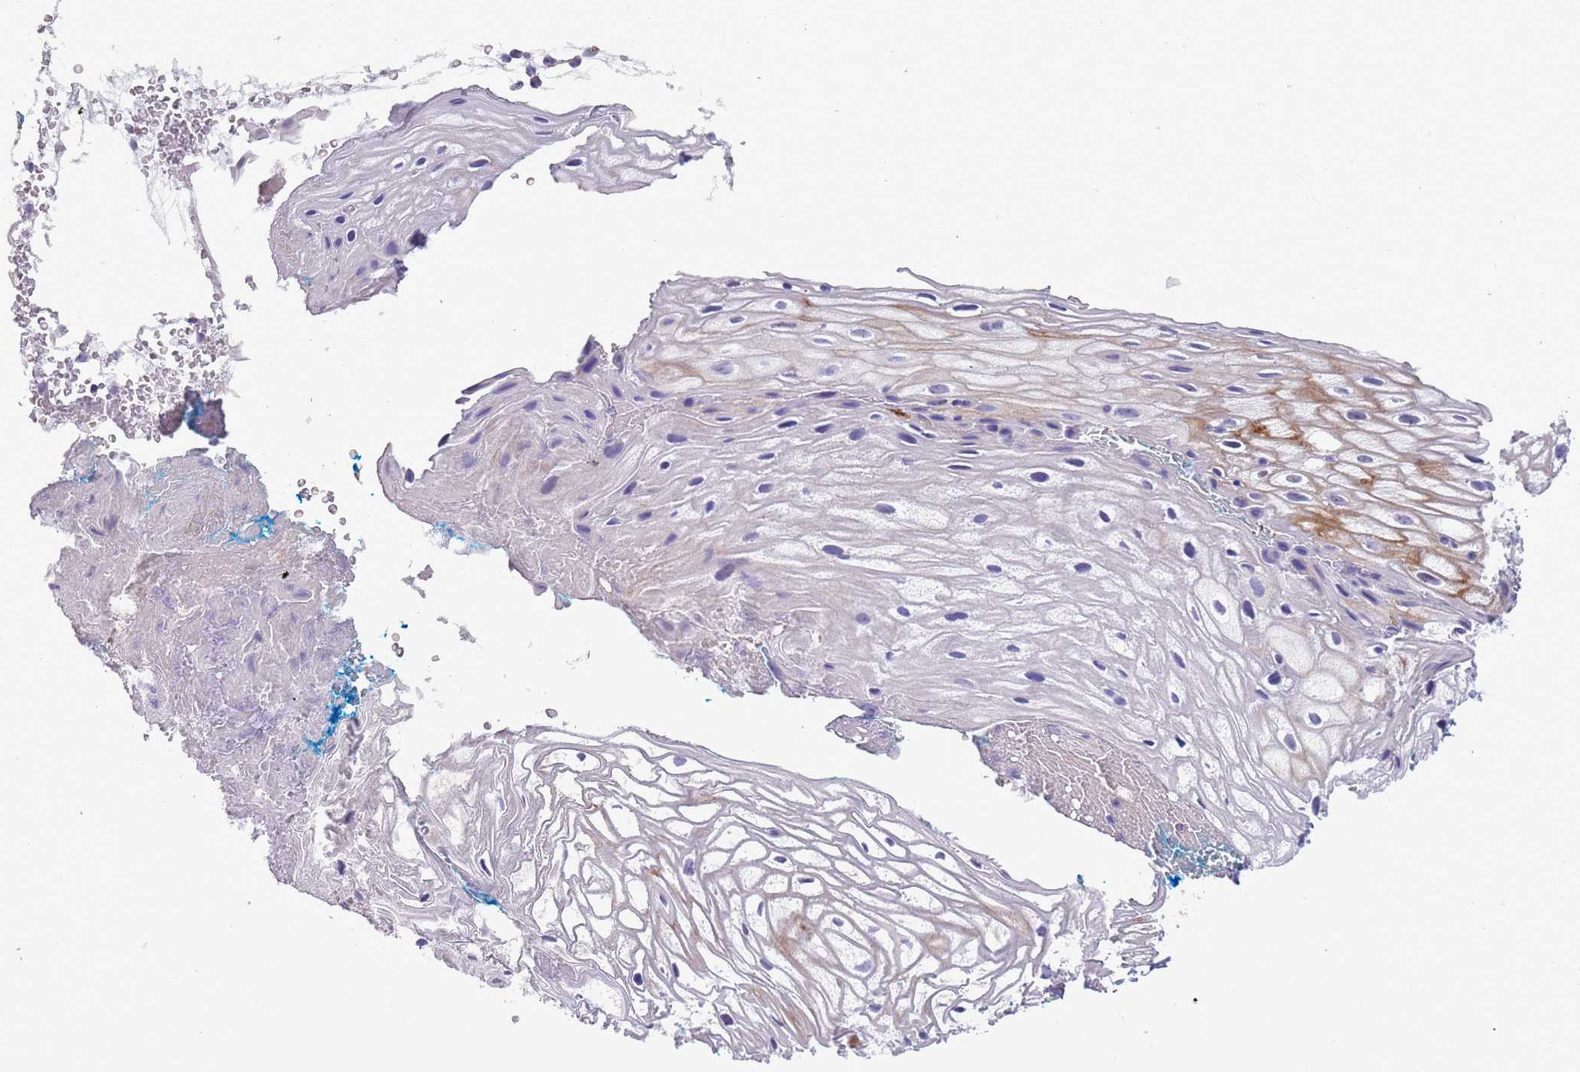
{"staining": {"intensity": "weak", "quantity": "25%-75%", "location": "cytoplasmic/membranous"}, "tissue": "vagina", "cell_type": "Squamous epithelial cells", "image_type": "normal", "snomed": [{"axis": "morphology", "description": "Normal tissue, NOS"}, {"axis": "morphology", "description": "Adenocarcinoma, NOS"}, {"axis": "topography", "description": "Rectum"}, {"axis": "topography", "description": "Vagina"}], "caption": "Vagina was stained to show a protein in brown. There is low levels of weak cytoplasmic/membranous expression in about 25%-75% of squamous epithelial cells. Using DAB (3,3'-diaminobenzidine) (brown) and hematoxylin (blue) stains, captured at high magnification using brightfield microscopy.", "gene": "NBPF4", "patient": {"sex": "female", "age": 71}}